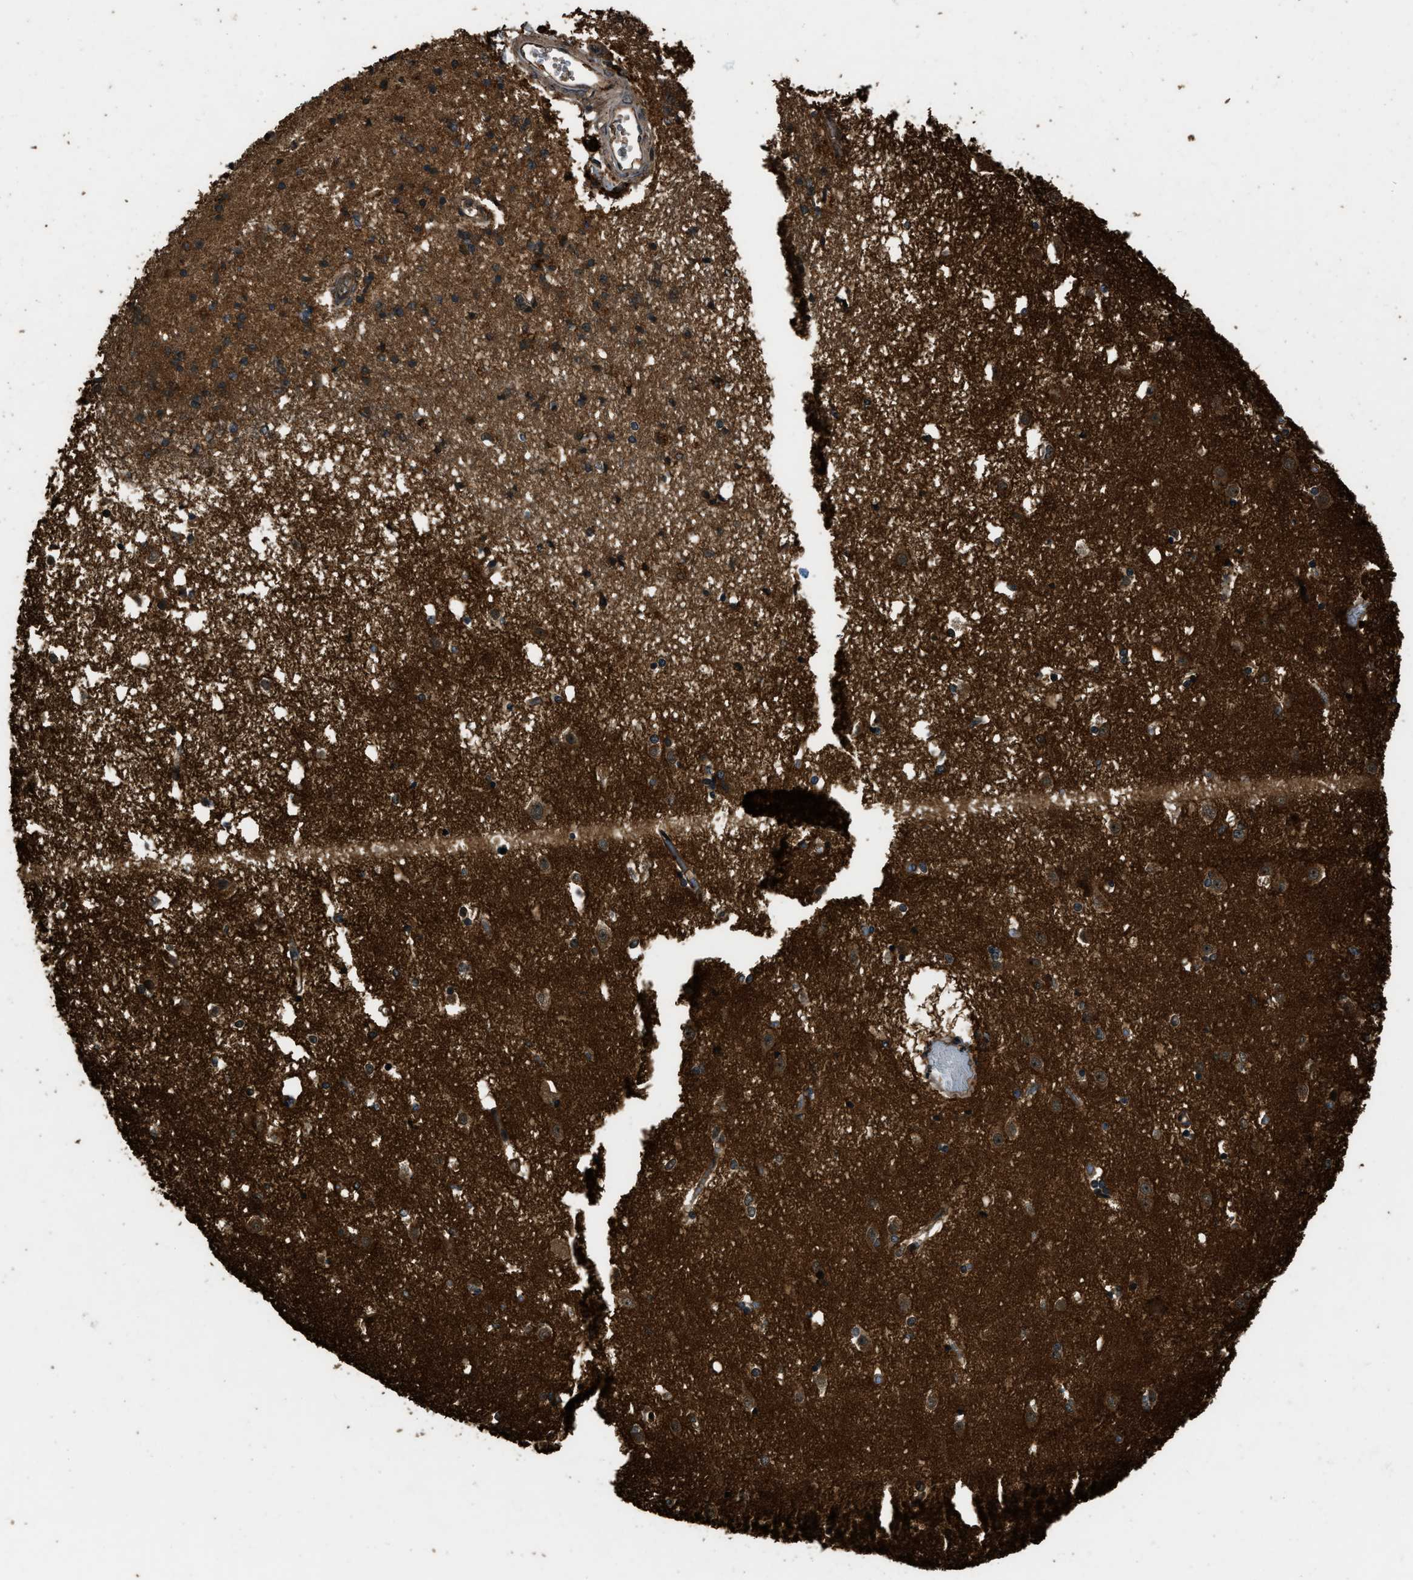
{"staining": {"intensity": "moderate", "quantity": ">75%", "location": "cytoplasmic/membranous"}, "tissue": "caudate", "cell_type": "Glial cells", "image_type": "normal", "snomed": [{"axis": "morphology", "description": "Normal tissue, NOS"}, {"axis": "topography", "description": "Lateral ventricle wall"}], "caption": "DAB immunohistochemical staining of normal human caudate demonstrates moderate cytoplasmic/membranous protein positivity in about >75% of glial cells.", "gene": "RAP2A", "patient": {"sex": "male", "age": 45}}